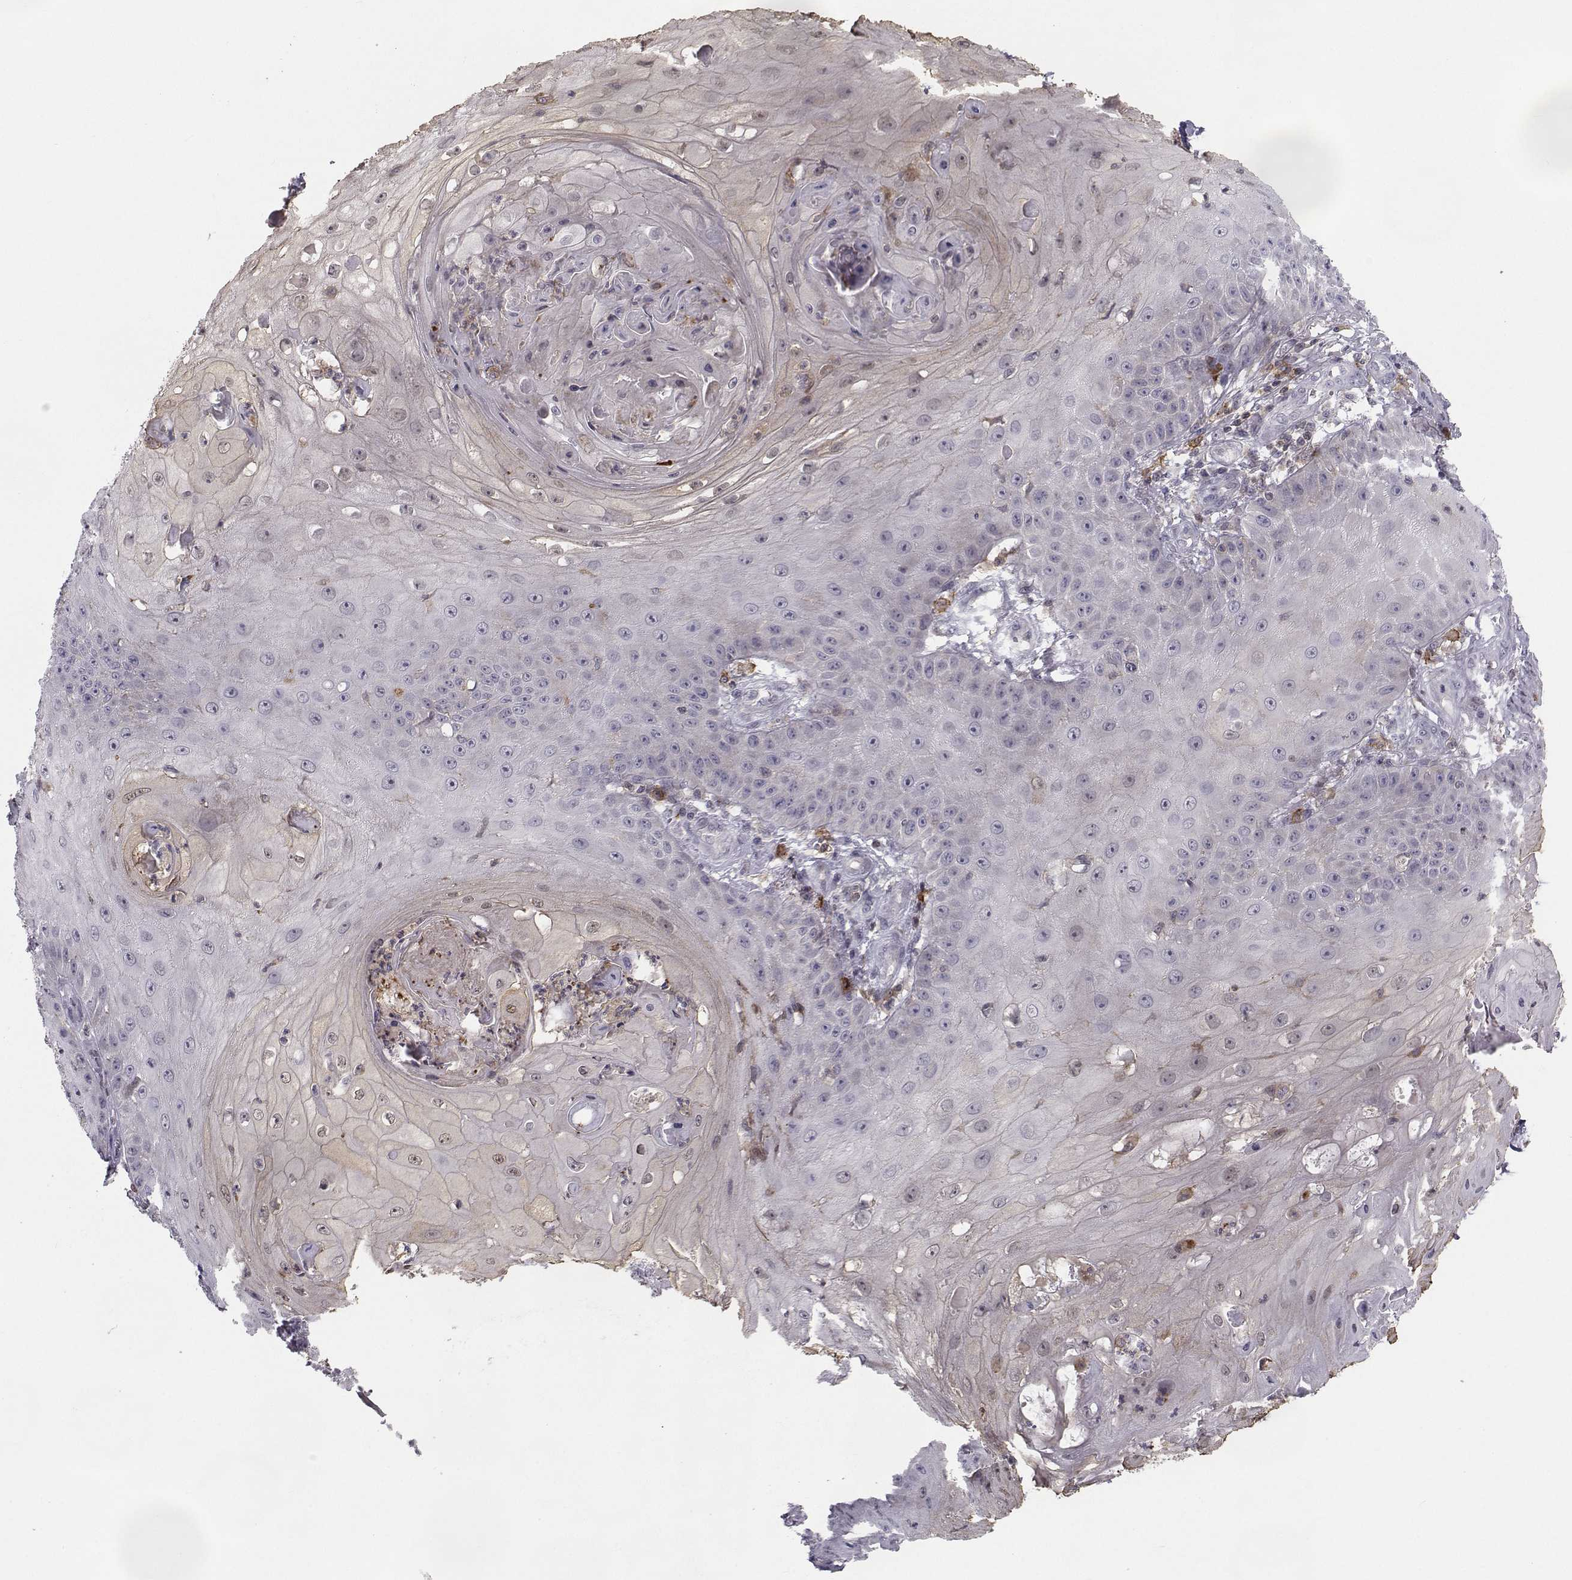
{"staining": {"intensity": "negative", "quantity": "none", "location": "none"}, "tissue": "skin cancer", "cell_type": "Tumor cells", "image_type": "cancer", "snomed": [{"axis": "morphology", "description": "Squamous cell carcinoma, NOS"}, {"axis": "topography", "description": "Skin"}], "caption": "Skin cancer was stained to show a protein in brown. There is no significant positivity in tumor cells. (DAB (3,3'-diaminobenzidine) immunohistochemistry (IHC) with hematoxylin counter stain).", "gene": "PCP4L1", "patient": {"sex": "male", "age": 70}}